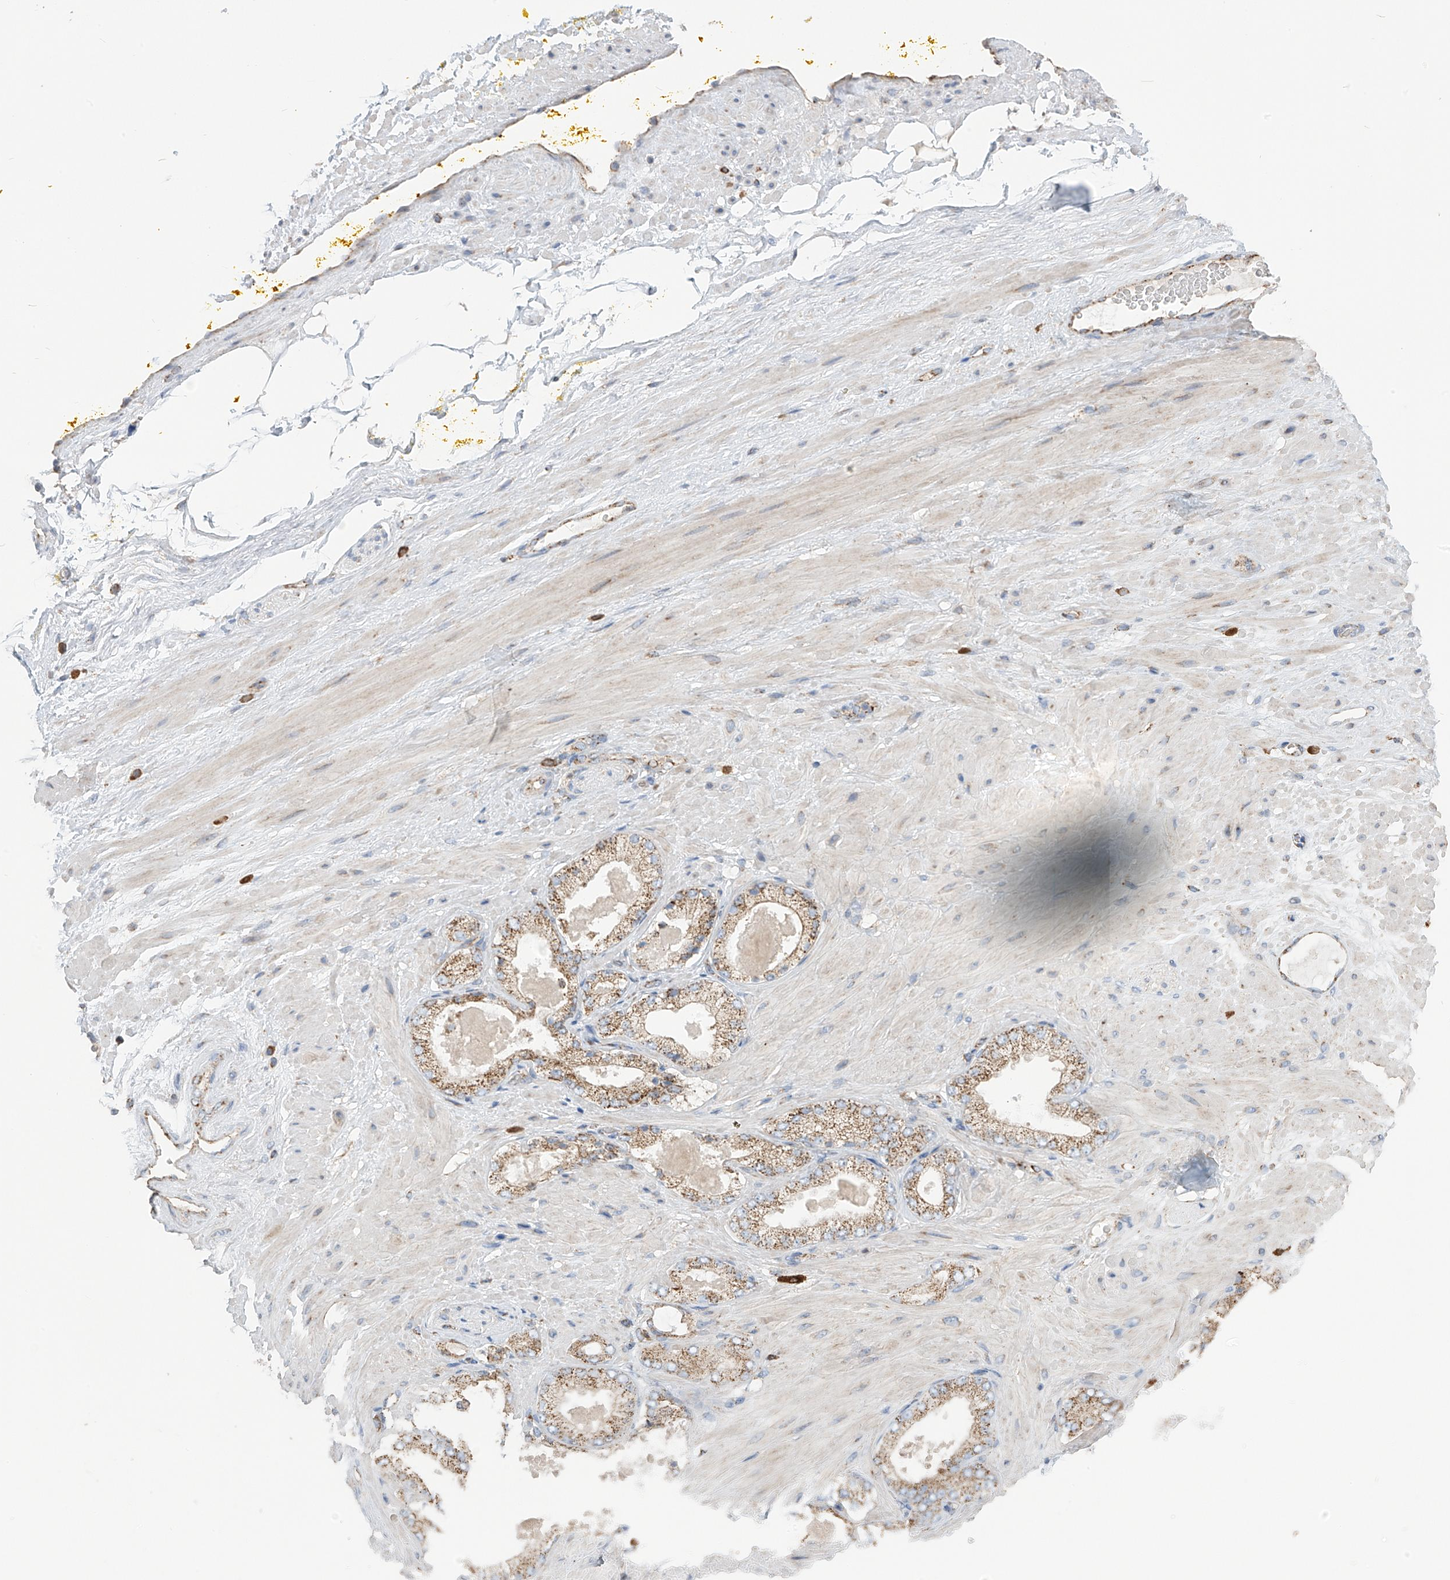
{"staining": {"intensity": "weak", "quantity": "<25%", "location": "cytoplasmic/membranous"}, "tissue": "adipose tissue", "cell_type": "Adipocytes", "image_type": "normal", "snomed": [{"axis": "morphology", "description": "Normal tissue, NOS"}, {"axis": "morphology", "description": "Adenocarcinoma, Low grade"}, {"axis": "topography", "description": "Prostate"}, {"axis": "topography", "description": "Peripheral nerve tissue"}], "caption": "This is an immunohistochemistry photomicrograph of normal human adipose tissue. There is no positivity in adipocytes.", "gene": "PNPT1", "patient": {"sex": "male", "age": 63}}